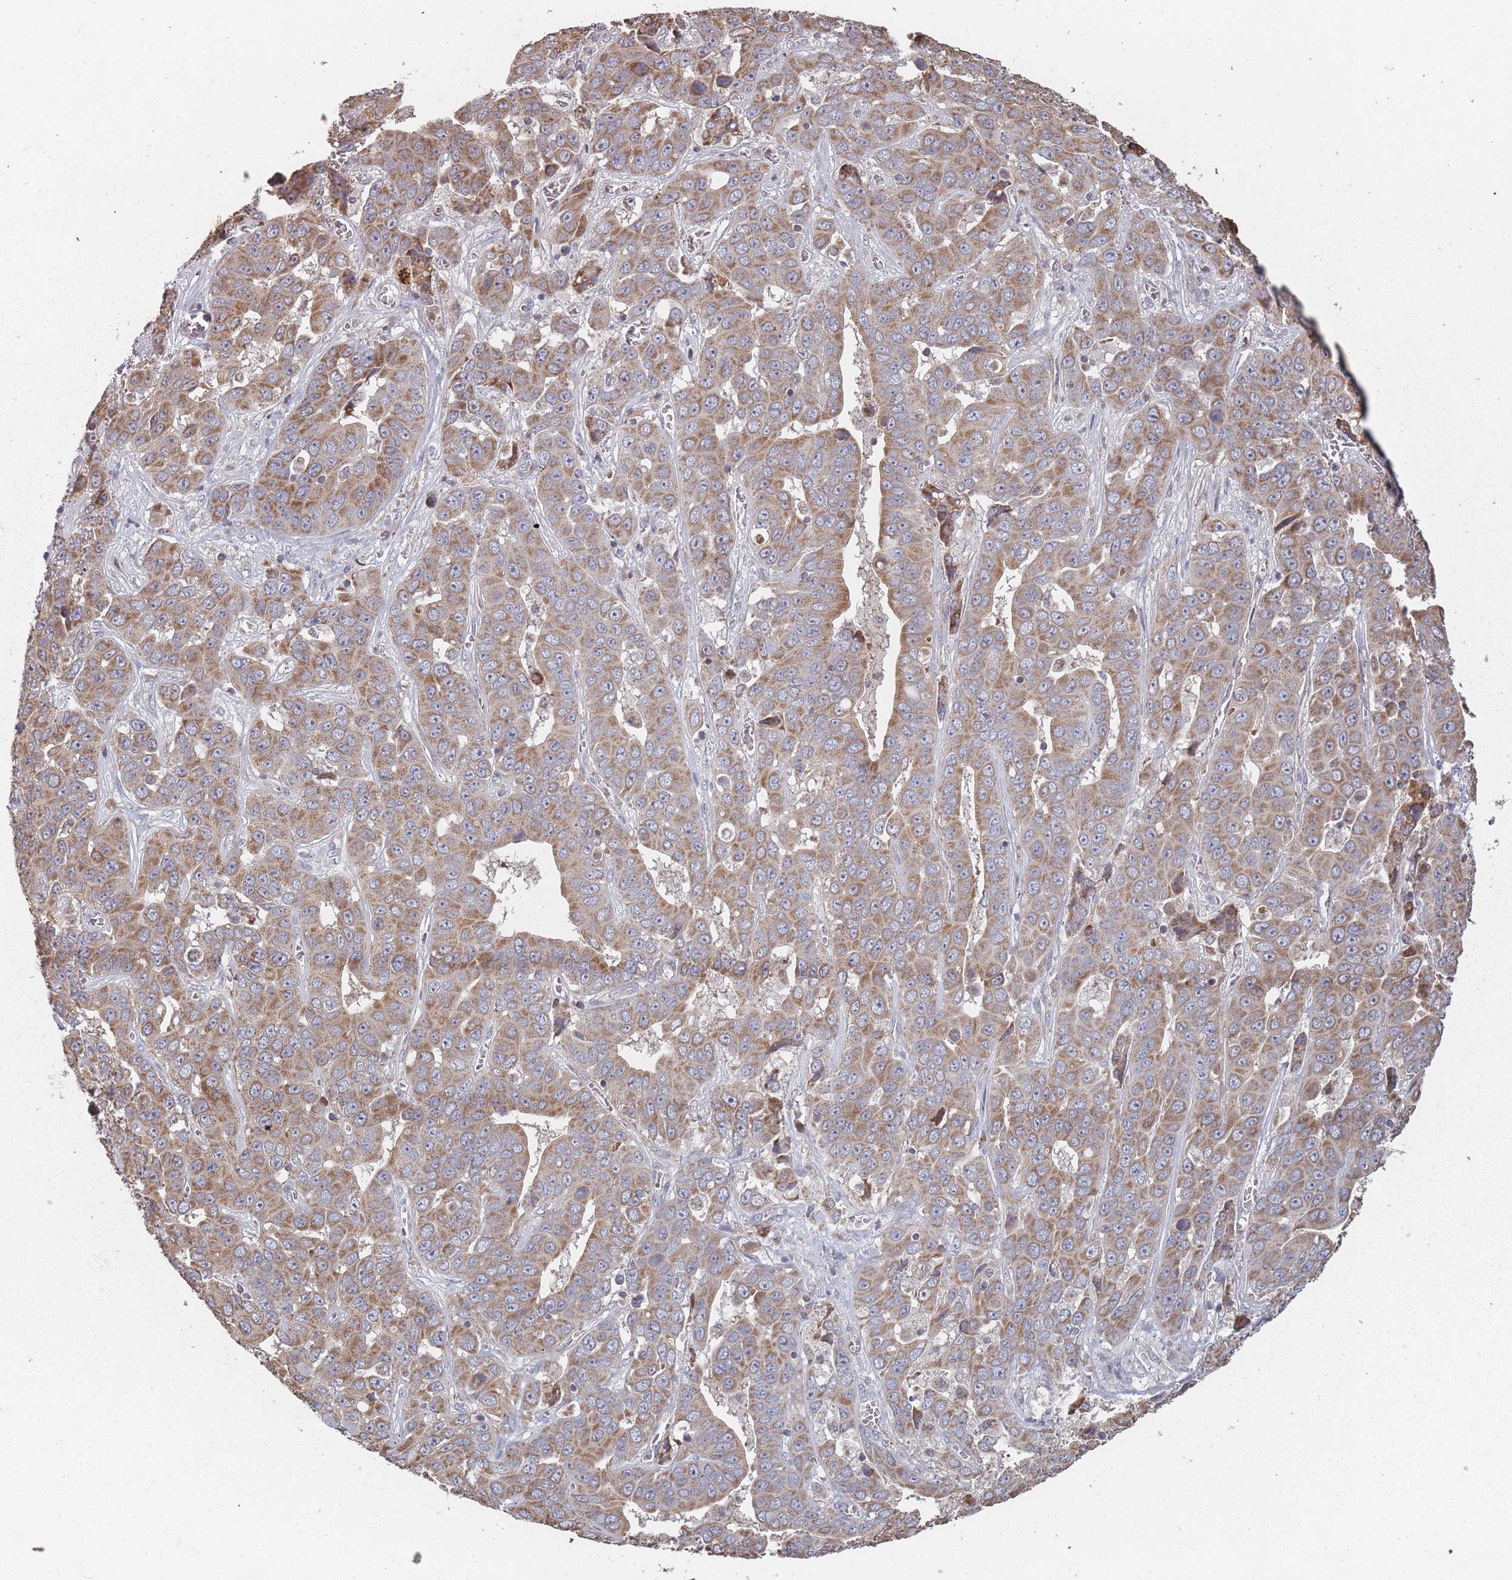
{"staining": {"intensity": "moderate", "quantity": ">75%", "location": "cytoplasmic/membranous"}, "tissue": "liver cancer", "cell_type": "Tumor cells", "image_type": "cancer", "snomed": [{"axis": "morphology", "description": "Cholangiocarcinoma"}, {"axis": "topography", "description": "Liver"}], "caption": "Immunohistochemical staining of liver cholangiocarcinoma exhibits medium levels of moderate cytoplasmic/membranous expression in about >75% of tumor cells.", "gene": "PSMB3", "patient": {"sex": "female", "age": 52}}